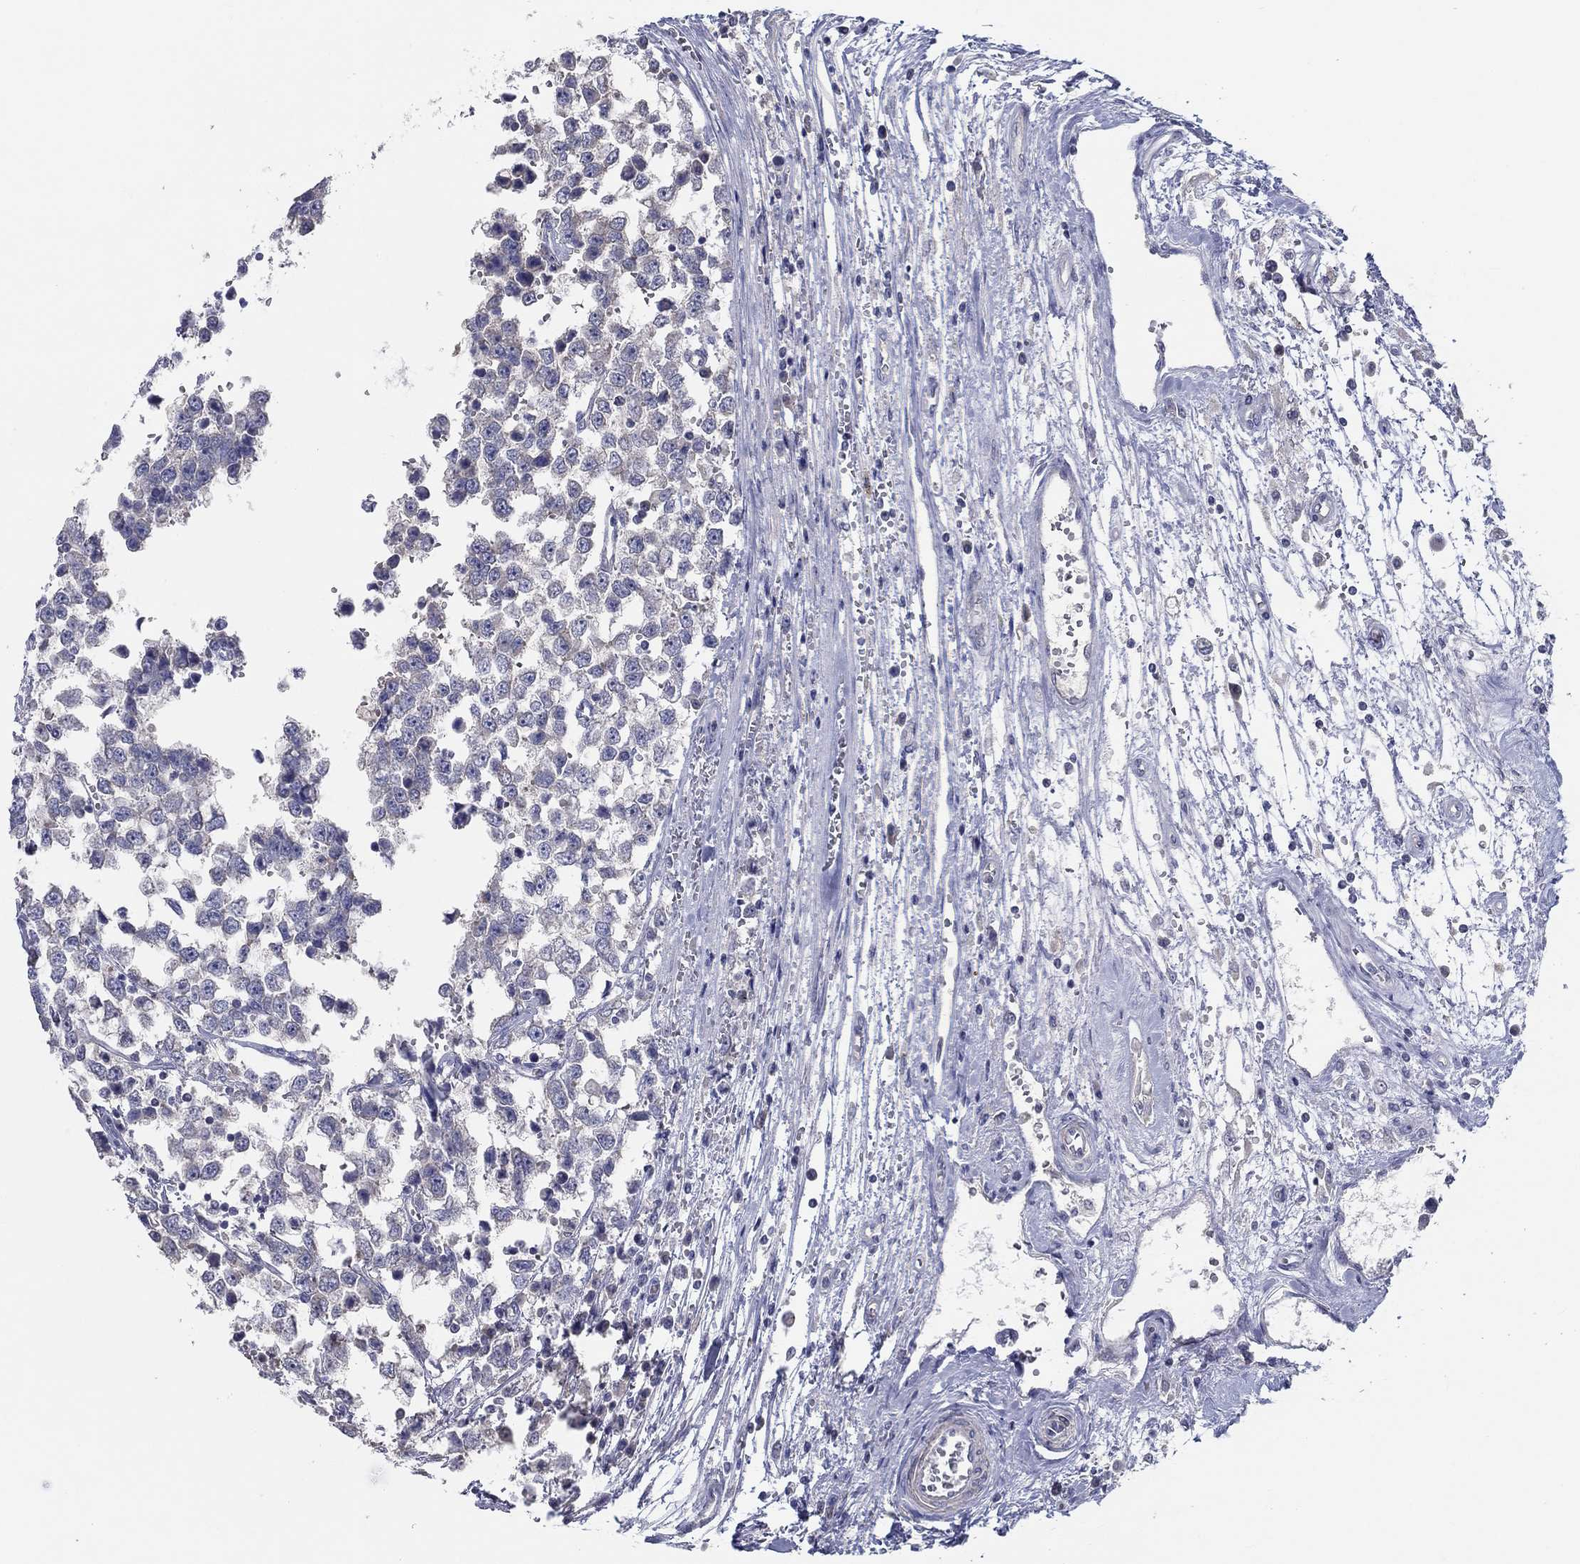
{"staining": {"intensity": "negative", "quantity": "none", "location": "none"}, "tissue": "testis cancer", "cell_type": "Tumor cells", "image_type": "cancer", "snomed": [{"axis": "morphology", "description": "Normal tissue, NOS"}, {"axis": "morphology", "description": "Seminoma, NOS"}, {"axis": "topography", "description": "Testis"}, {"axis": "topography", "description": "Epididymis"}], "caption": "IHC image of human testis seminoma stained for a protein (brown), which displays no staining in tumor cells.", "gene": "DOCK3", "patient": {"sex": "male", "age": 34}}